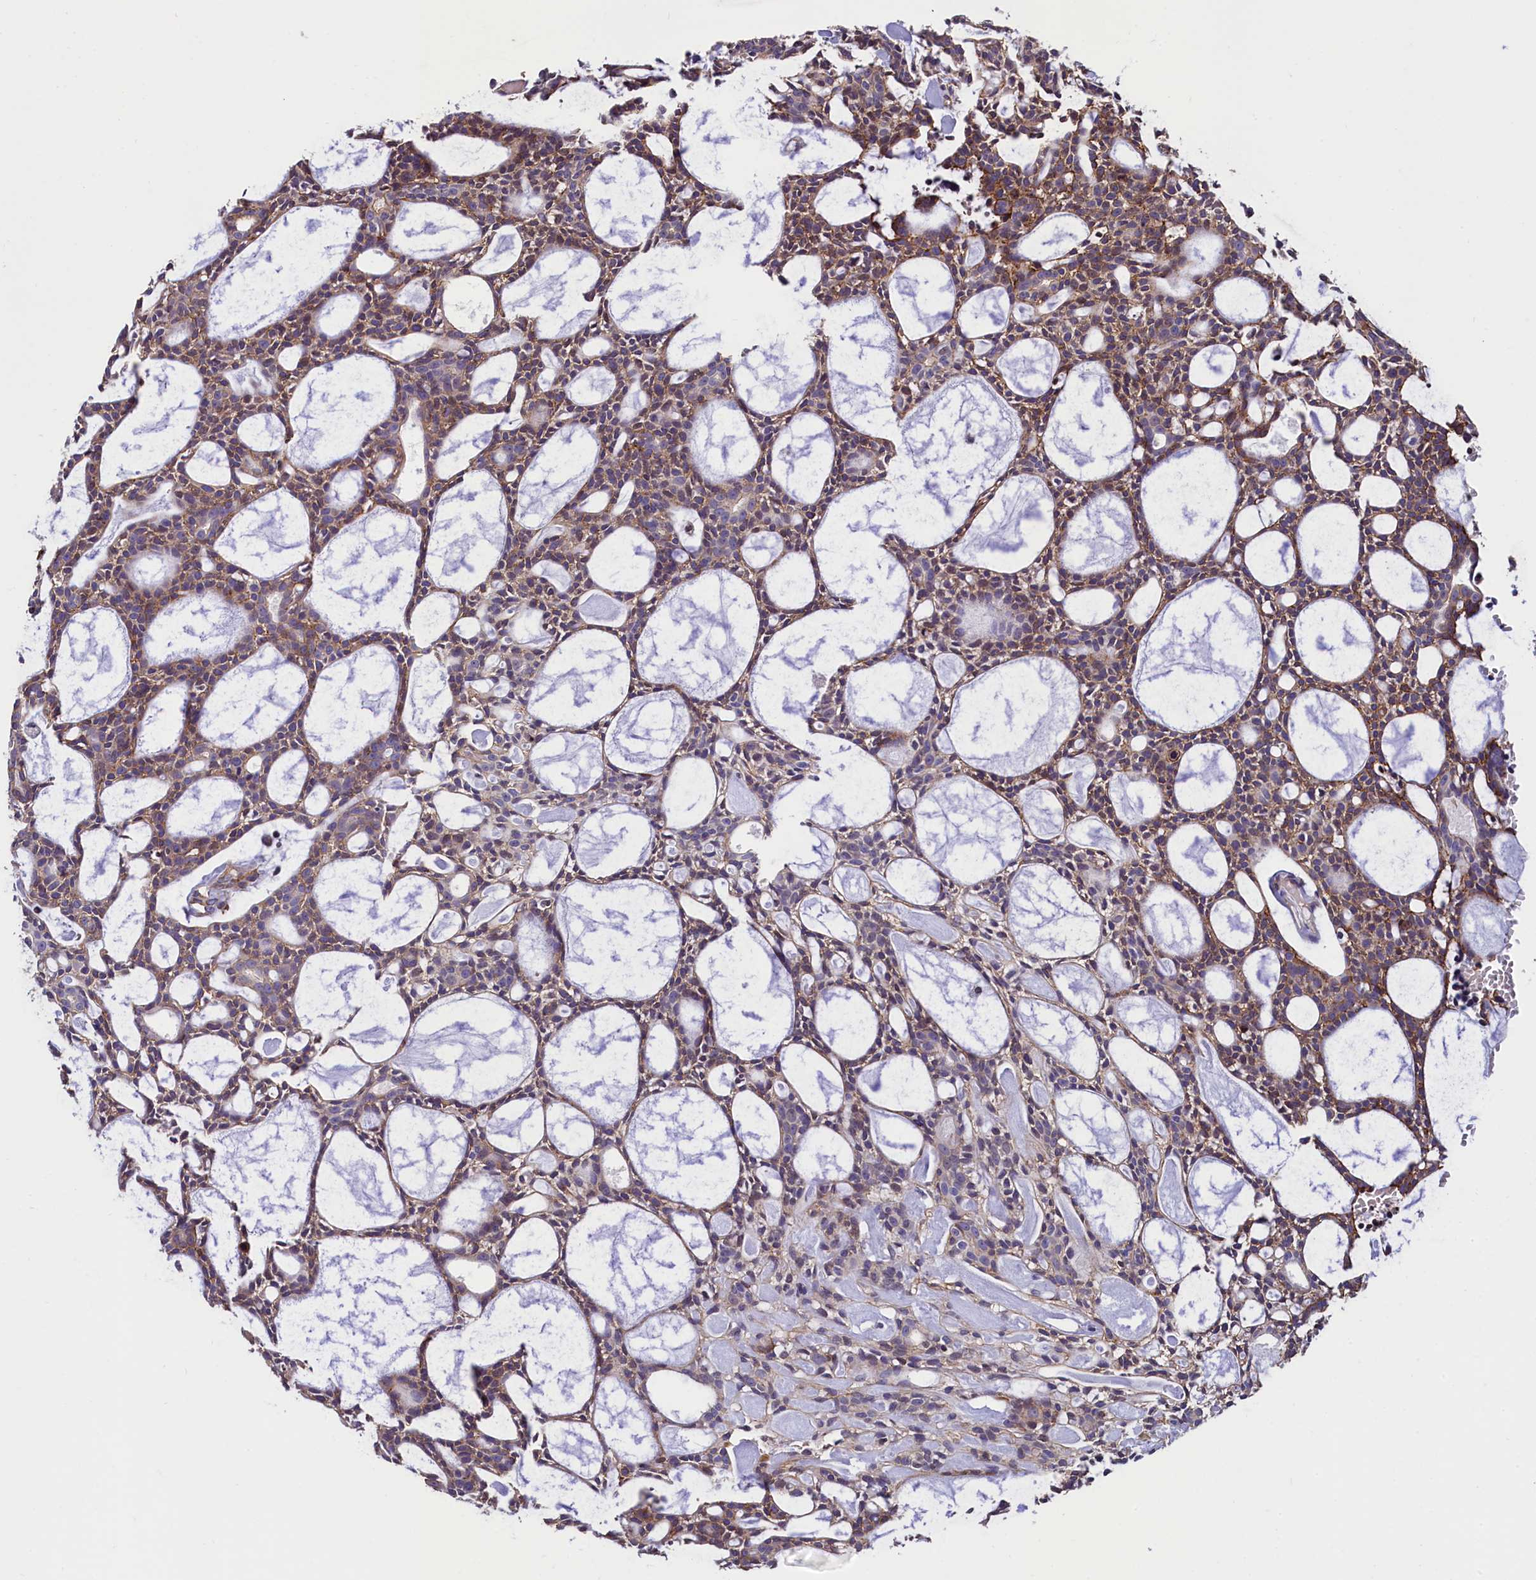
{"staining": {"intensity": "moderate", "quantity": ">75%", "location": "cytoplasmic/membranous"}, "tissue": "head and neck cancer", "cell_type": "Tumor cells", "image_type": "cancer", "snomed": [{"axis": "morphology", "description": "Adenocarcinoma, NOS"}, {"axis": "topography", "description": "Salivary gland"}, {"axis": "topography", "description": "Head-Neck"}], "caption": "Adenocarcinoma (head and neck) was stained to show a protein in brown. There is medium levels of moderate cytoplasmic/membranous expression in approximately >75% of tumor cells. (brown staining indicates protein expression, while blue staining denotes nuclei).", "gene": "ZNF2", "patient": {"sex": "male", "age": 55}}